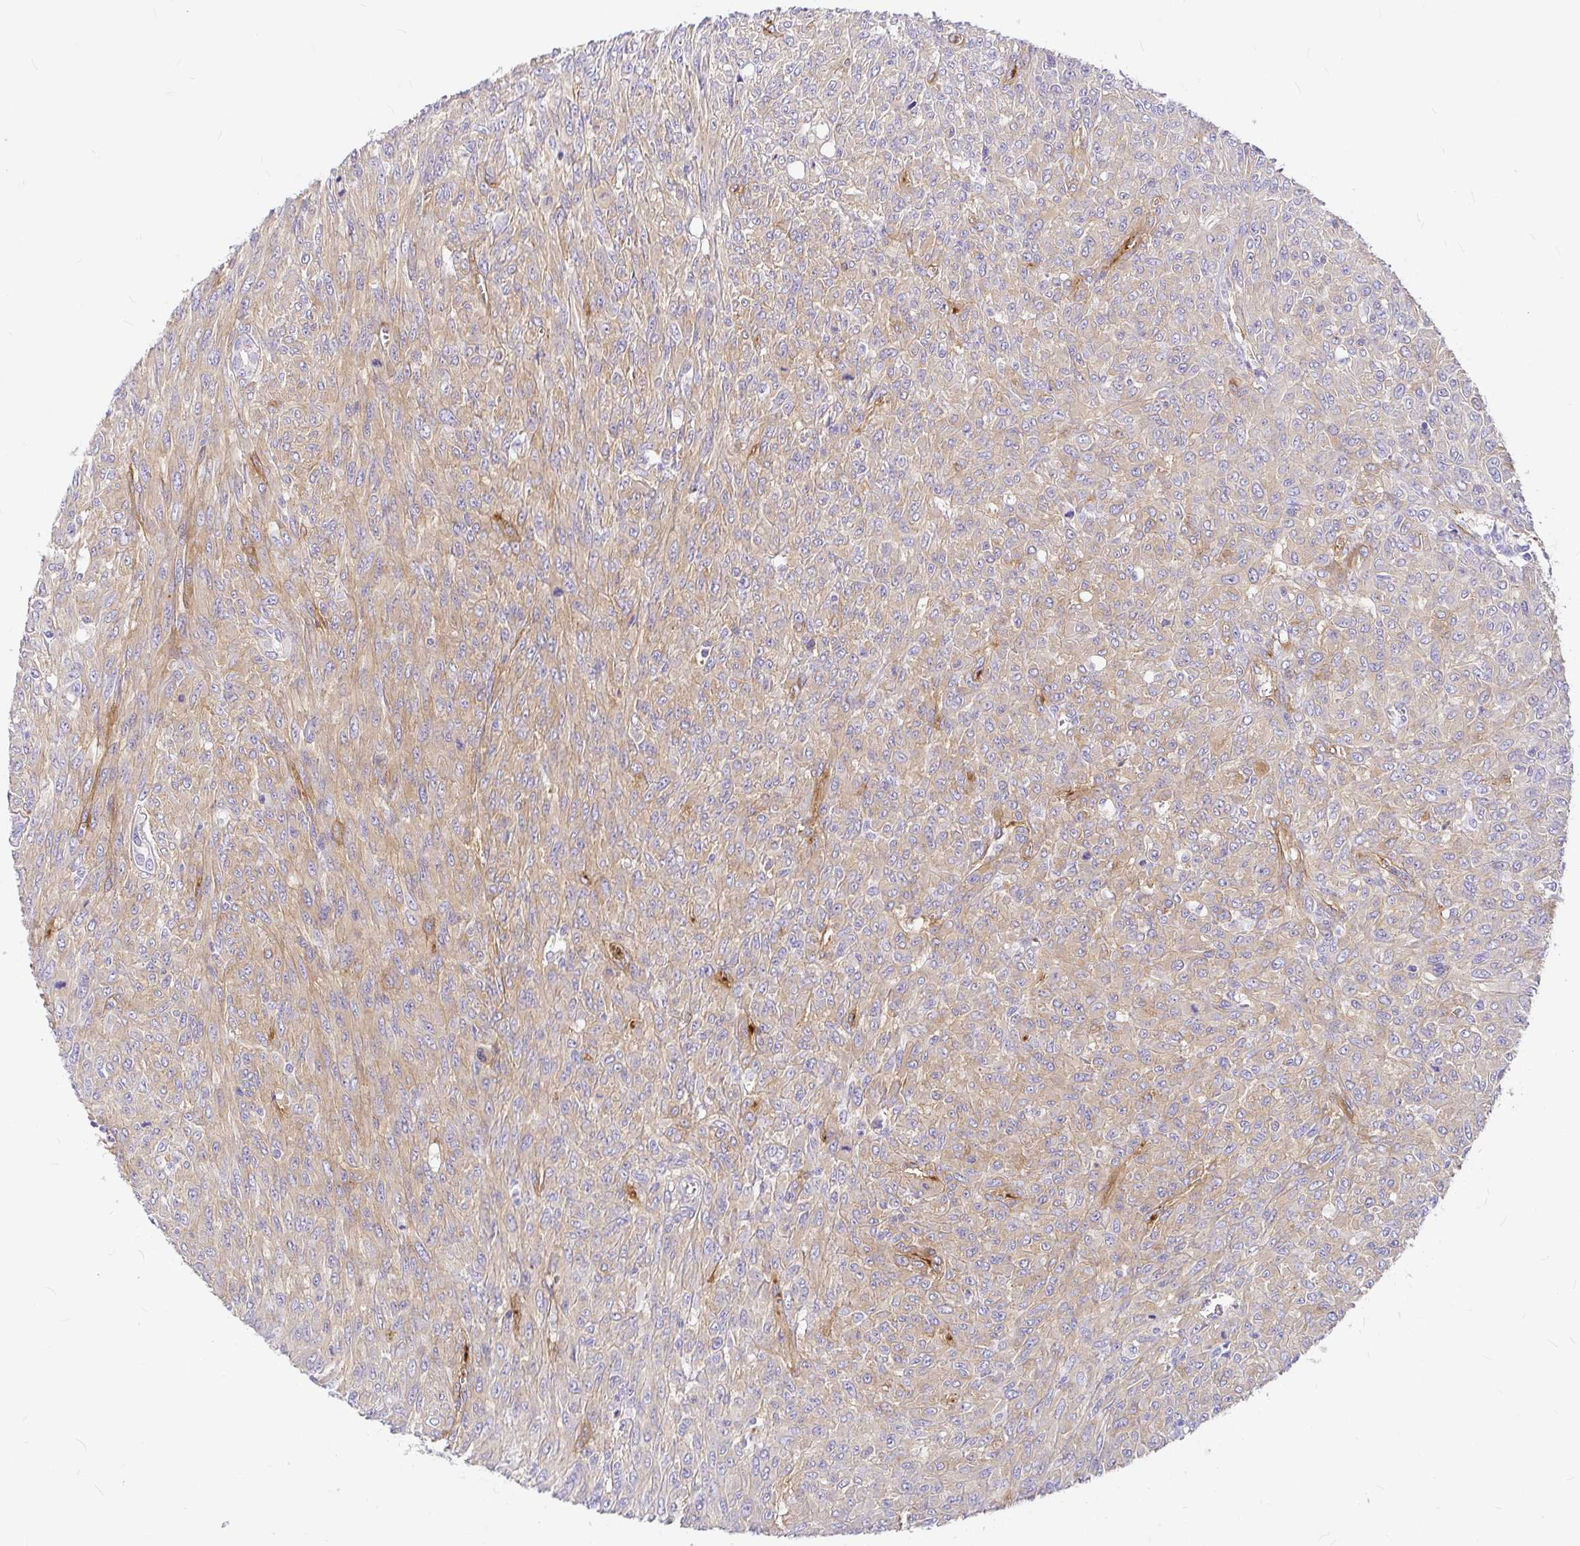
{"staining": {"intensity": "weak", "quantity": ">75%", "location": "cytoplasmic/membranous"}, "tissue": "renal cancer", "cell_type": "Tumor cells", "image_type": "cancer", "snomed": [{"axis": "morphology", "description": "Adenocarcinoma, NOS"}, {"axis": "topography", "description": "Kidney"}], "caption": "There is low levels of weak cytoplasmic/membranous expression in tumor cells of renal cancer (adenocarcinoma), as demonstrated by immunohistochemical staining (brown color).", "gene": "MYO1B", "patient": {"sex": "male", "age": 58}}